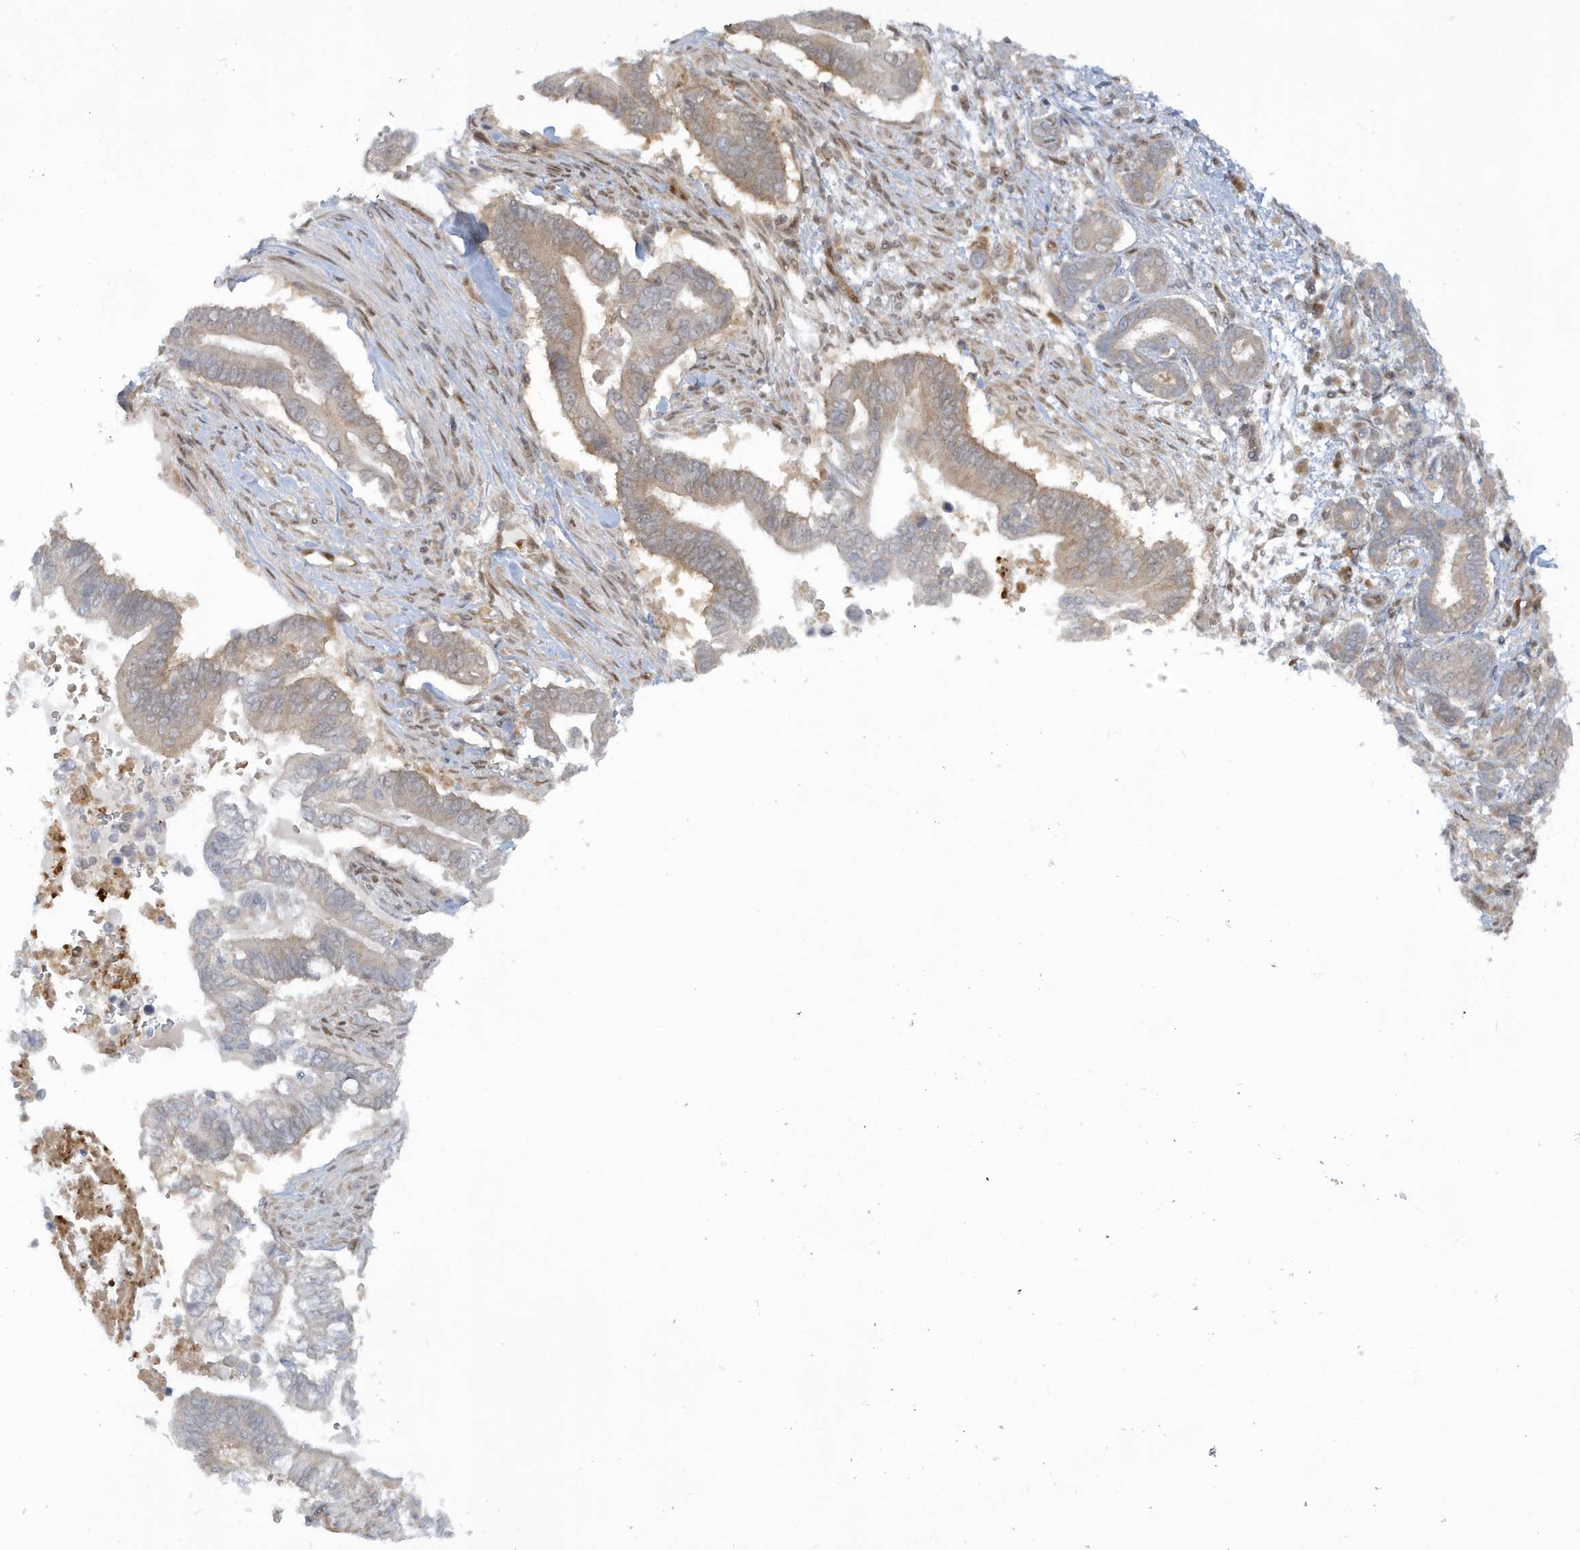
{"staining": {"intensity": "weak", "quantity": "25%-75%", "location": "cytoplasmic/membranous"}, "tissue": "pancreatic cancer", "cell_type": "Tumor cells", "image_type": "cancer", "snomed": [{"axis": "morphology", "description": "Adenocarcinoma, NOS"}, {"axis": "topography", "description": "Pancreas"}], "caption": "Approximately 25%-75% of tumor cells in pancreatic cancer (adenocarcinoma) reveal weak cytoplasmic/membranous protein expression as visualized by brown immunohistochemical staining.", "gene": "ATG4A", "patient": {"sex": "male", "age": 68}}